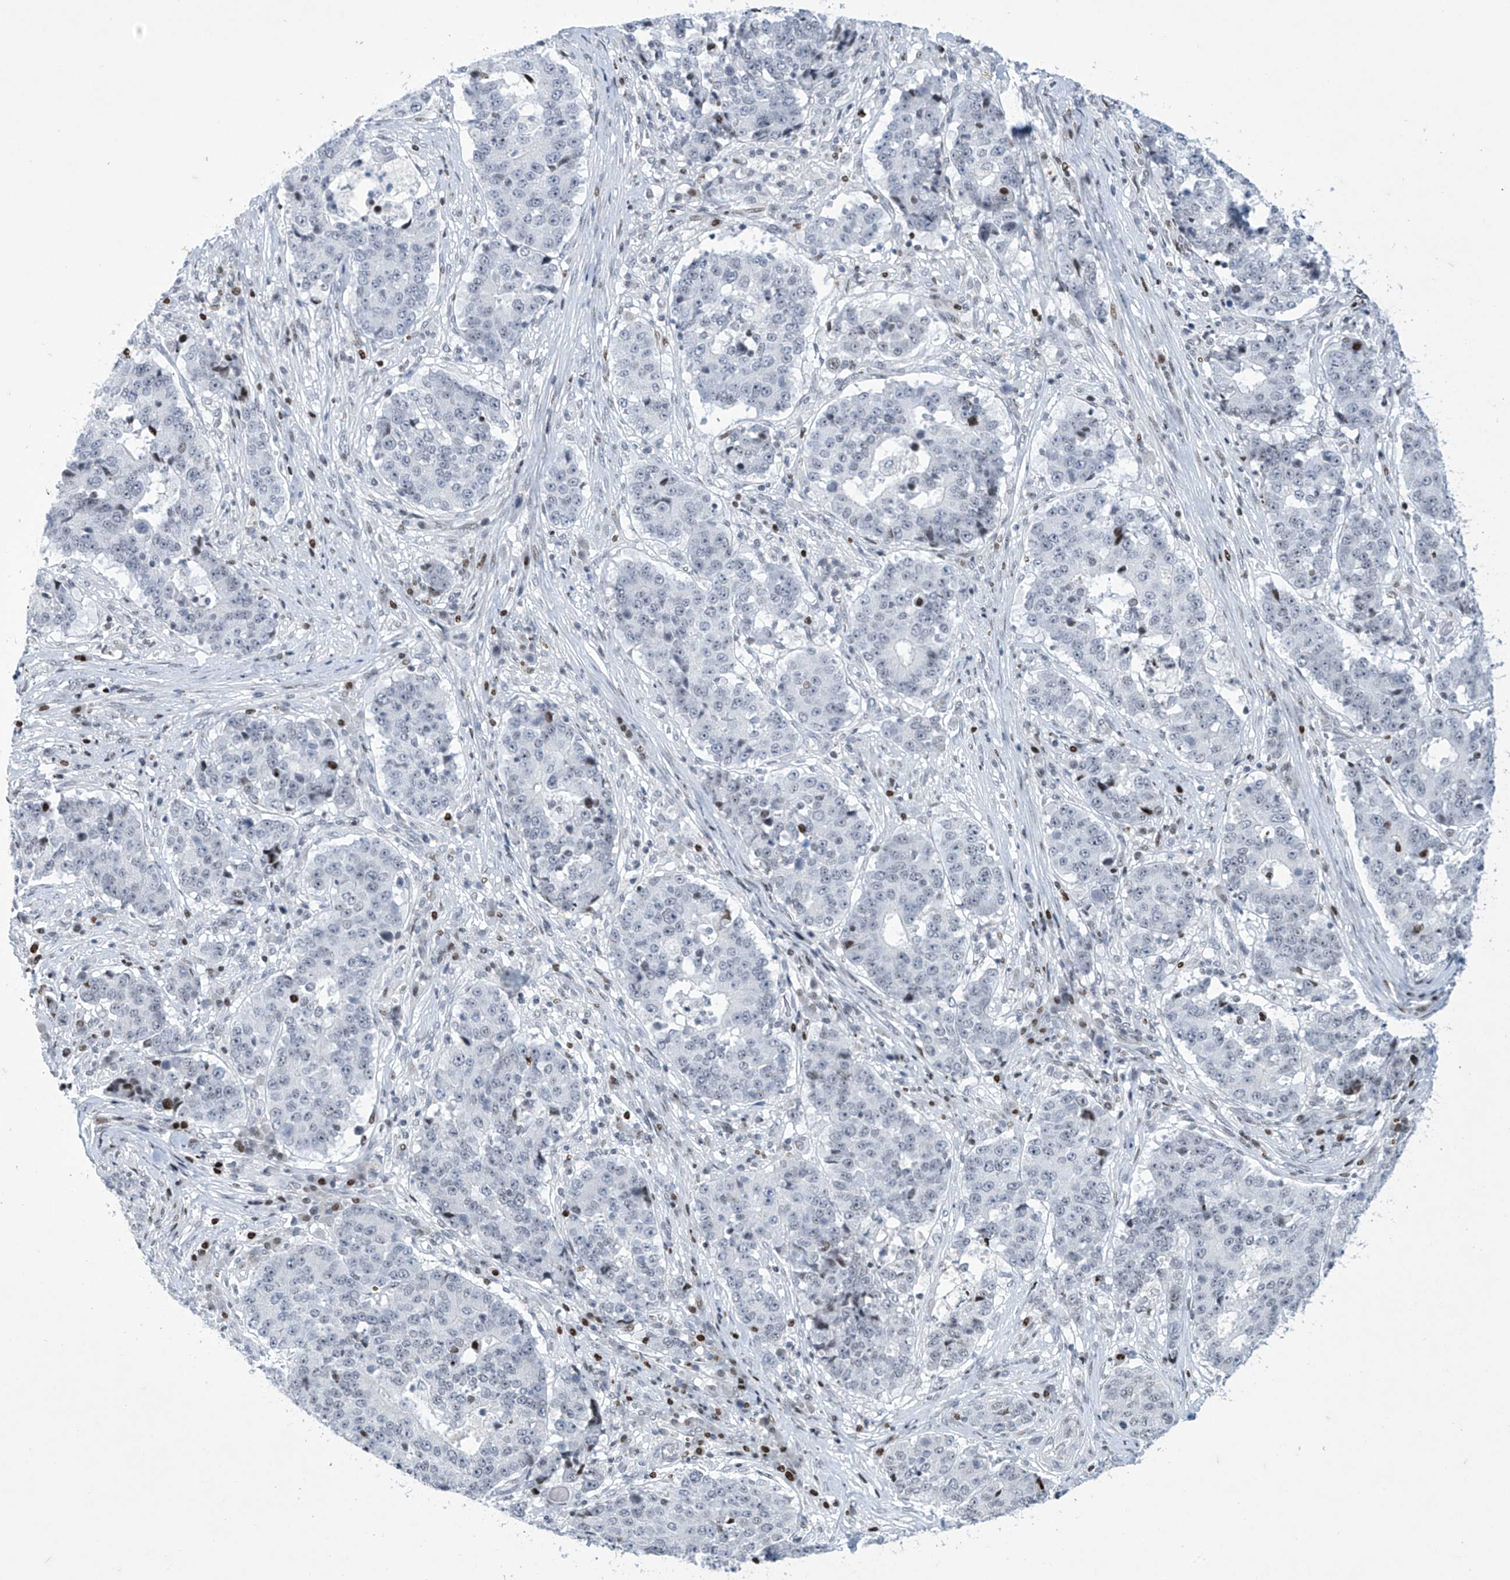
{"staining": {"intensity": "negative", "quantity": "none", "location": "none"}, "tissue": "stomach cancer", "cell_type": "Tumor cells", "image_type": "cancer", "snomed": [{"axis": "morphology", "description": "Adenocarcinoma, NOS"}, {"axis": "topography", "description": "Stomach"}], "caption": "An image of human adenocarcinoma (stomach) is negative for staining in tumor cells. The staining is performed using DAB brown chromogen with nuclei counter-stained in using hematoxylin.", "gene": "RFX7", "patient": {"sex": "male", "age": 59}}